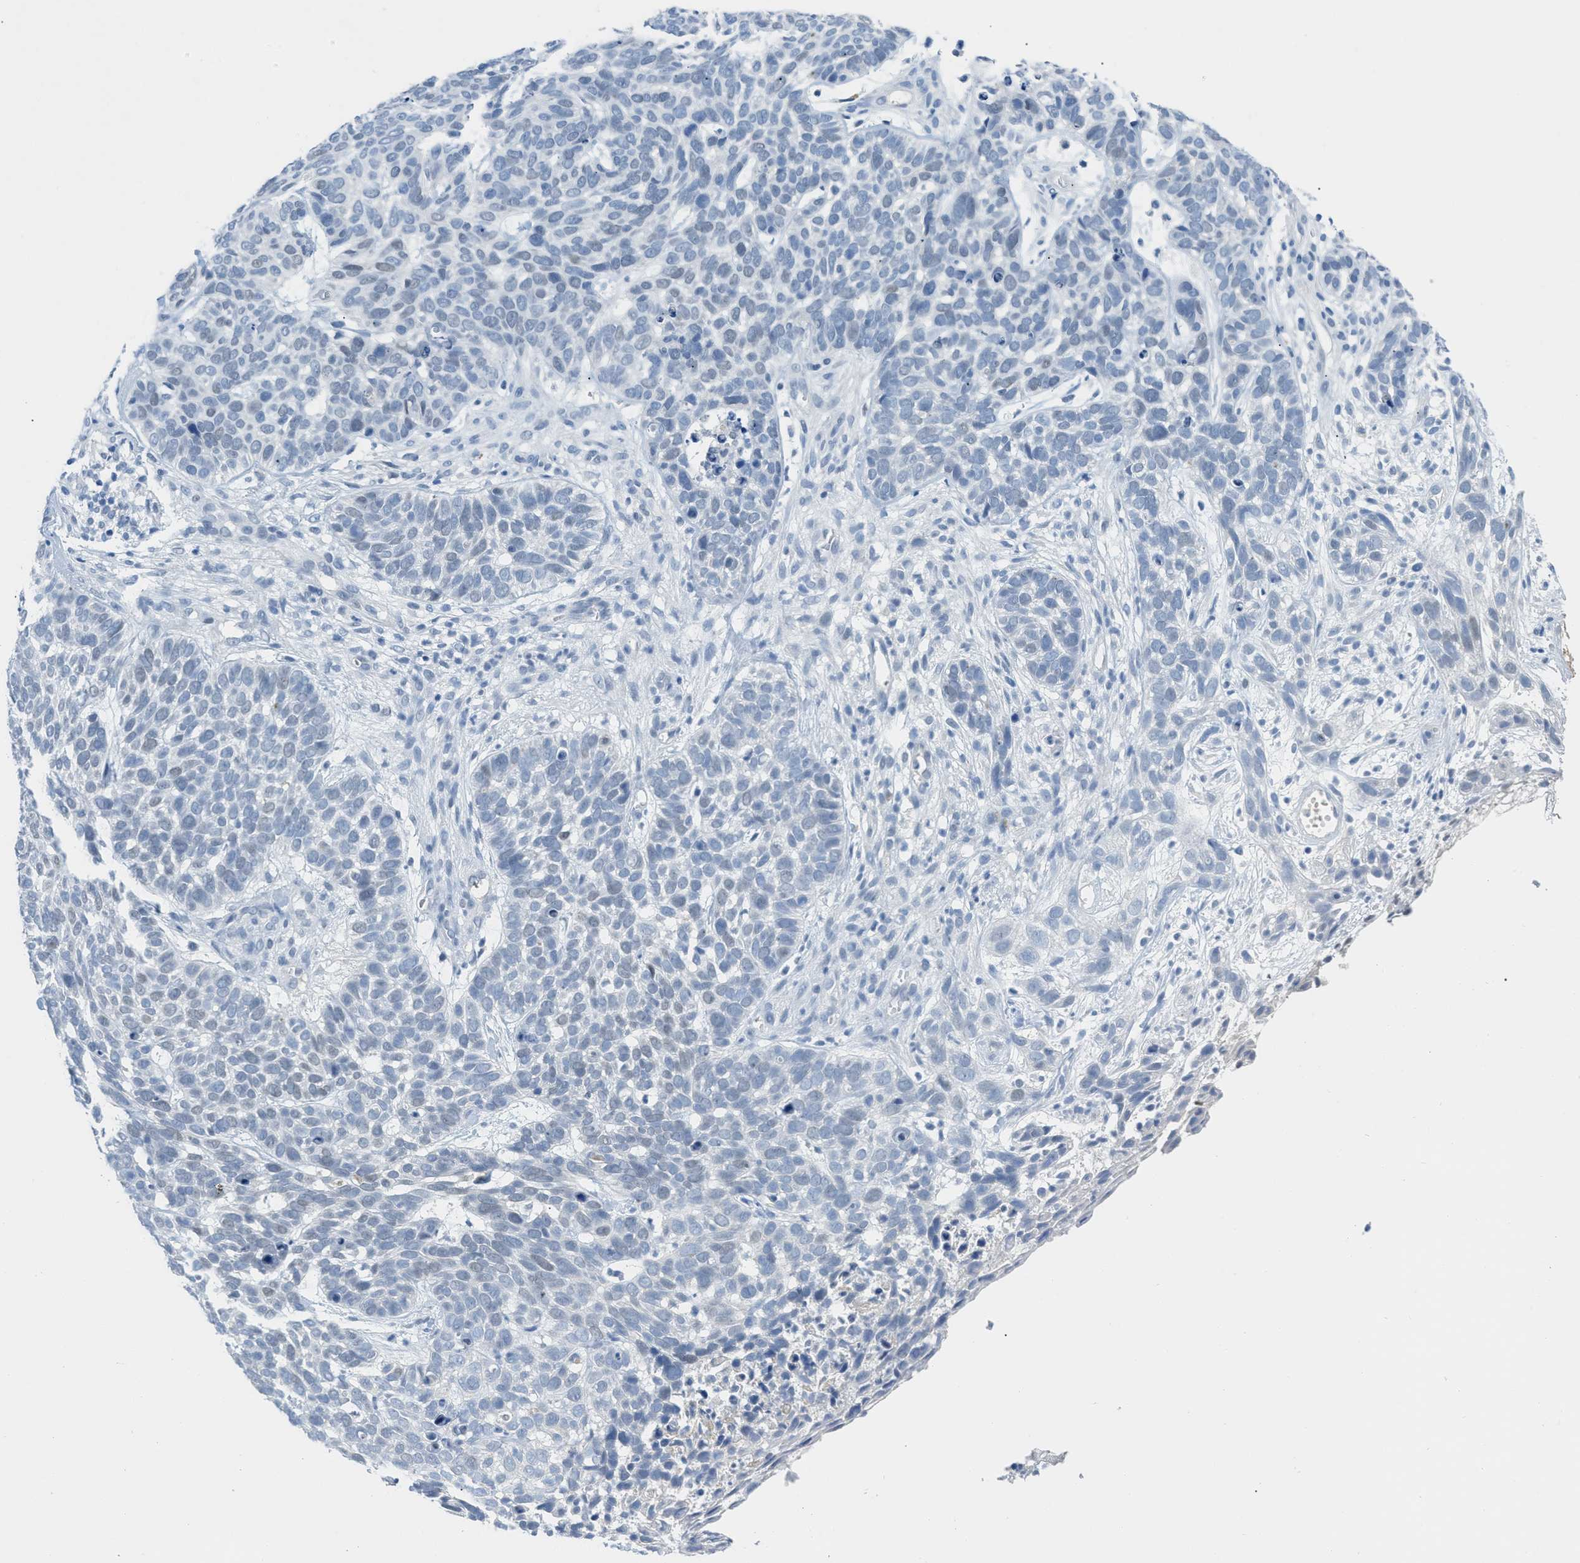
{"staining": {"intensity": "negative", "quantity": "none", "location": "none"}, "tissue": "skin cancer", "cell_type": "Tumor cells", "image_type": "cancer", "snomed": [{"axis": "morphology", "description": "Basal cell carcinoma"}, {"axis": "topography", "description": "Skin"}], "caption": "Immunohistochemical staining of basal cell carcinoma (skin) displays no significant expression in tumor cells.", "gene": "HSF2", "patient": {"sex": "male", "age": 87}}